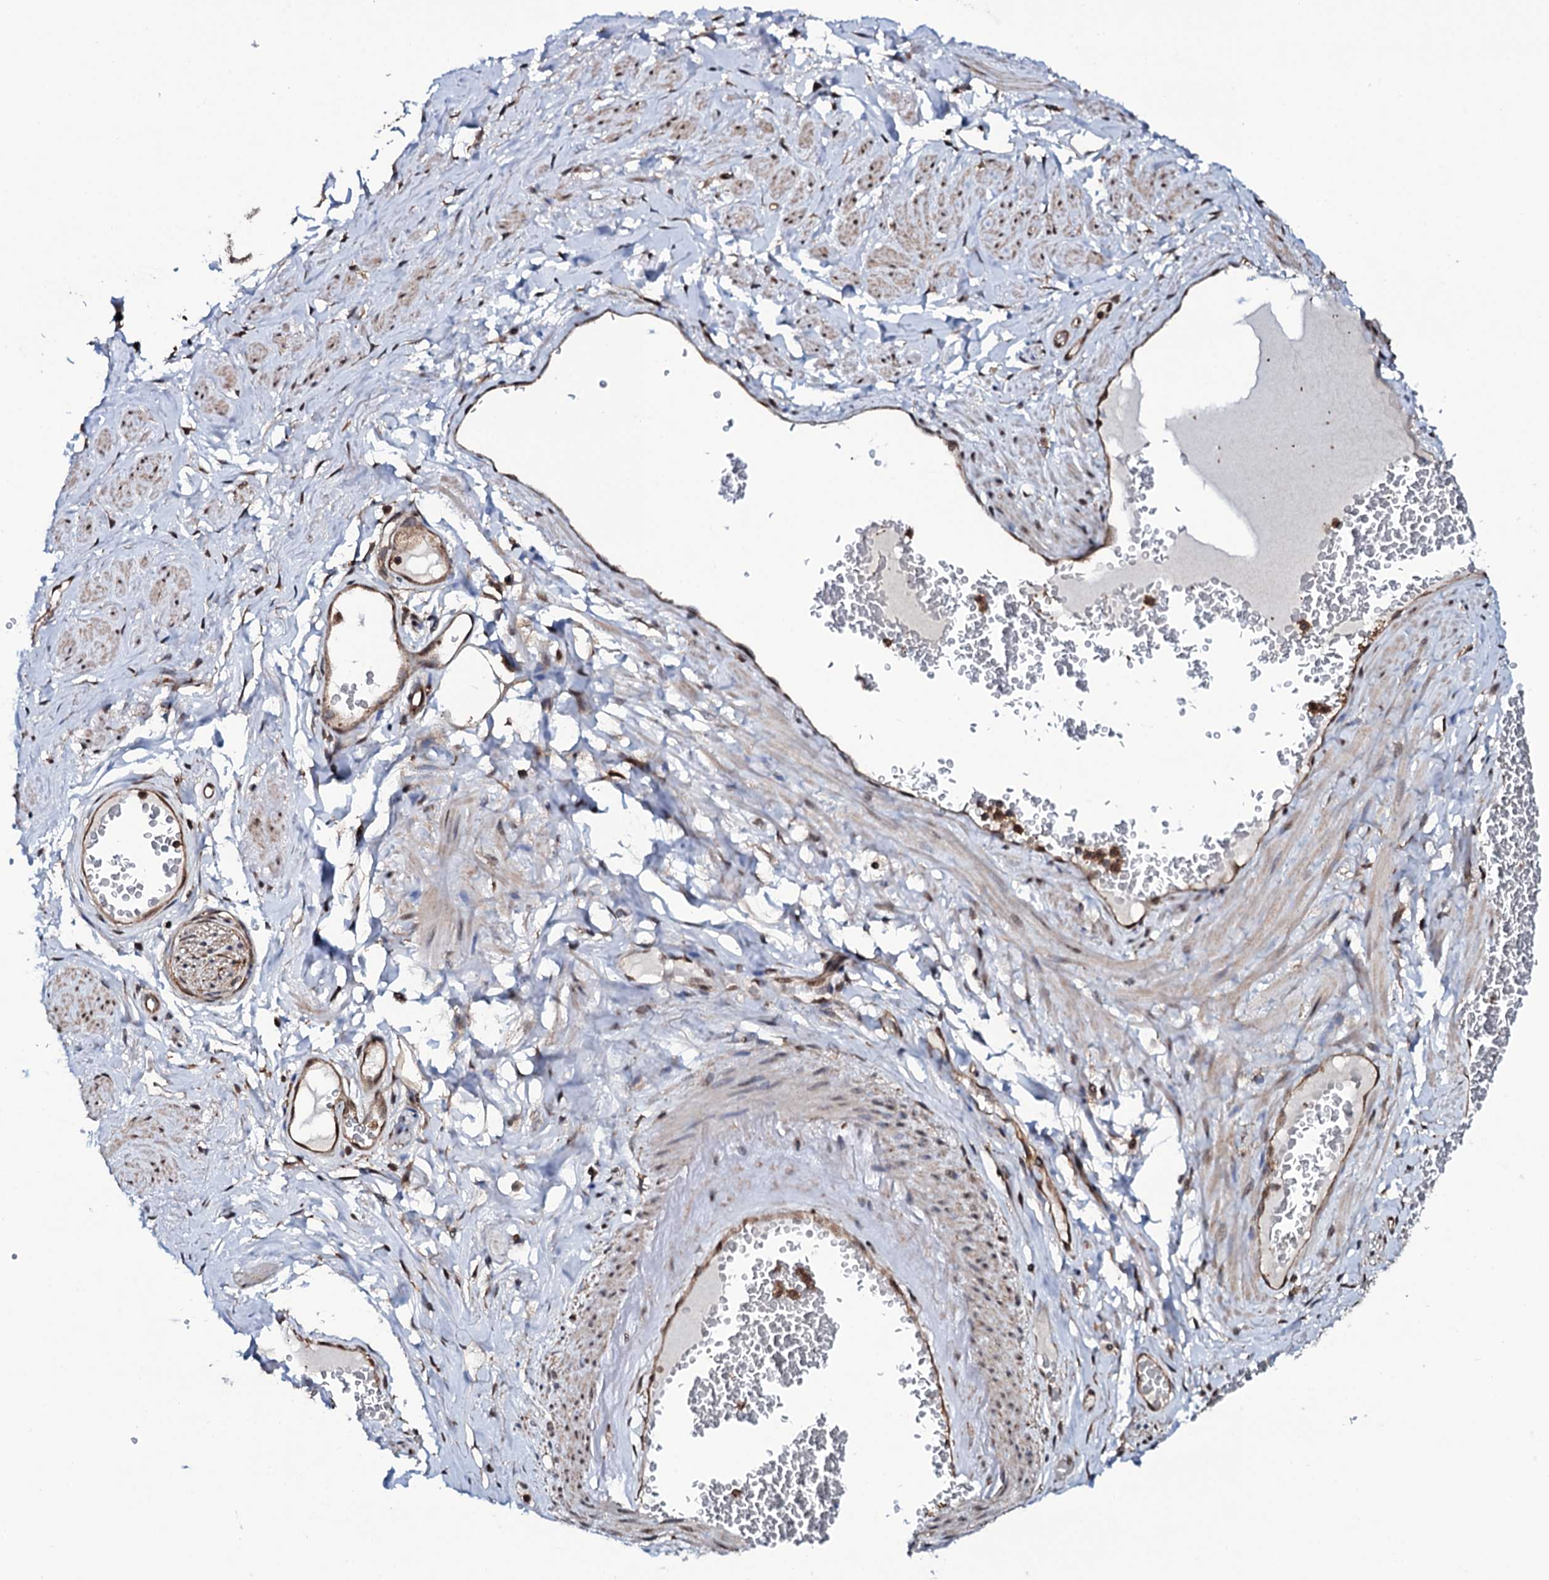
{"staining": {"intensity": "weak", "quantity": "<25%", "location": "cytoplasmic/membranous"}, "tissue": "adipose tissue", "cell_type": "Adipocytes", "image_type": "normal", "snomed": [{"axis": "morphology", "description": "Normal tissue, NOS"}, {"axis": "morphology", "description": "Adenocarcinoma, NOS"}, {"axis": "topography", "description": "Rectum"}, {"axis": "topography", "description": "Vagina"}, {"axis": "topography", "description": "Peripheral nerve tissue"}], "caption": "Adipose tissue was stained to show a protein in brown. There is no significant positivity in adipocytes.", "gene": "COG6", "patient": {"sex": "female", "age": 71}}